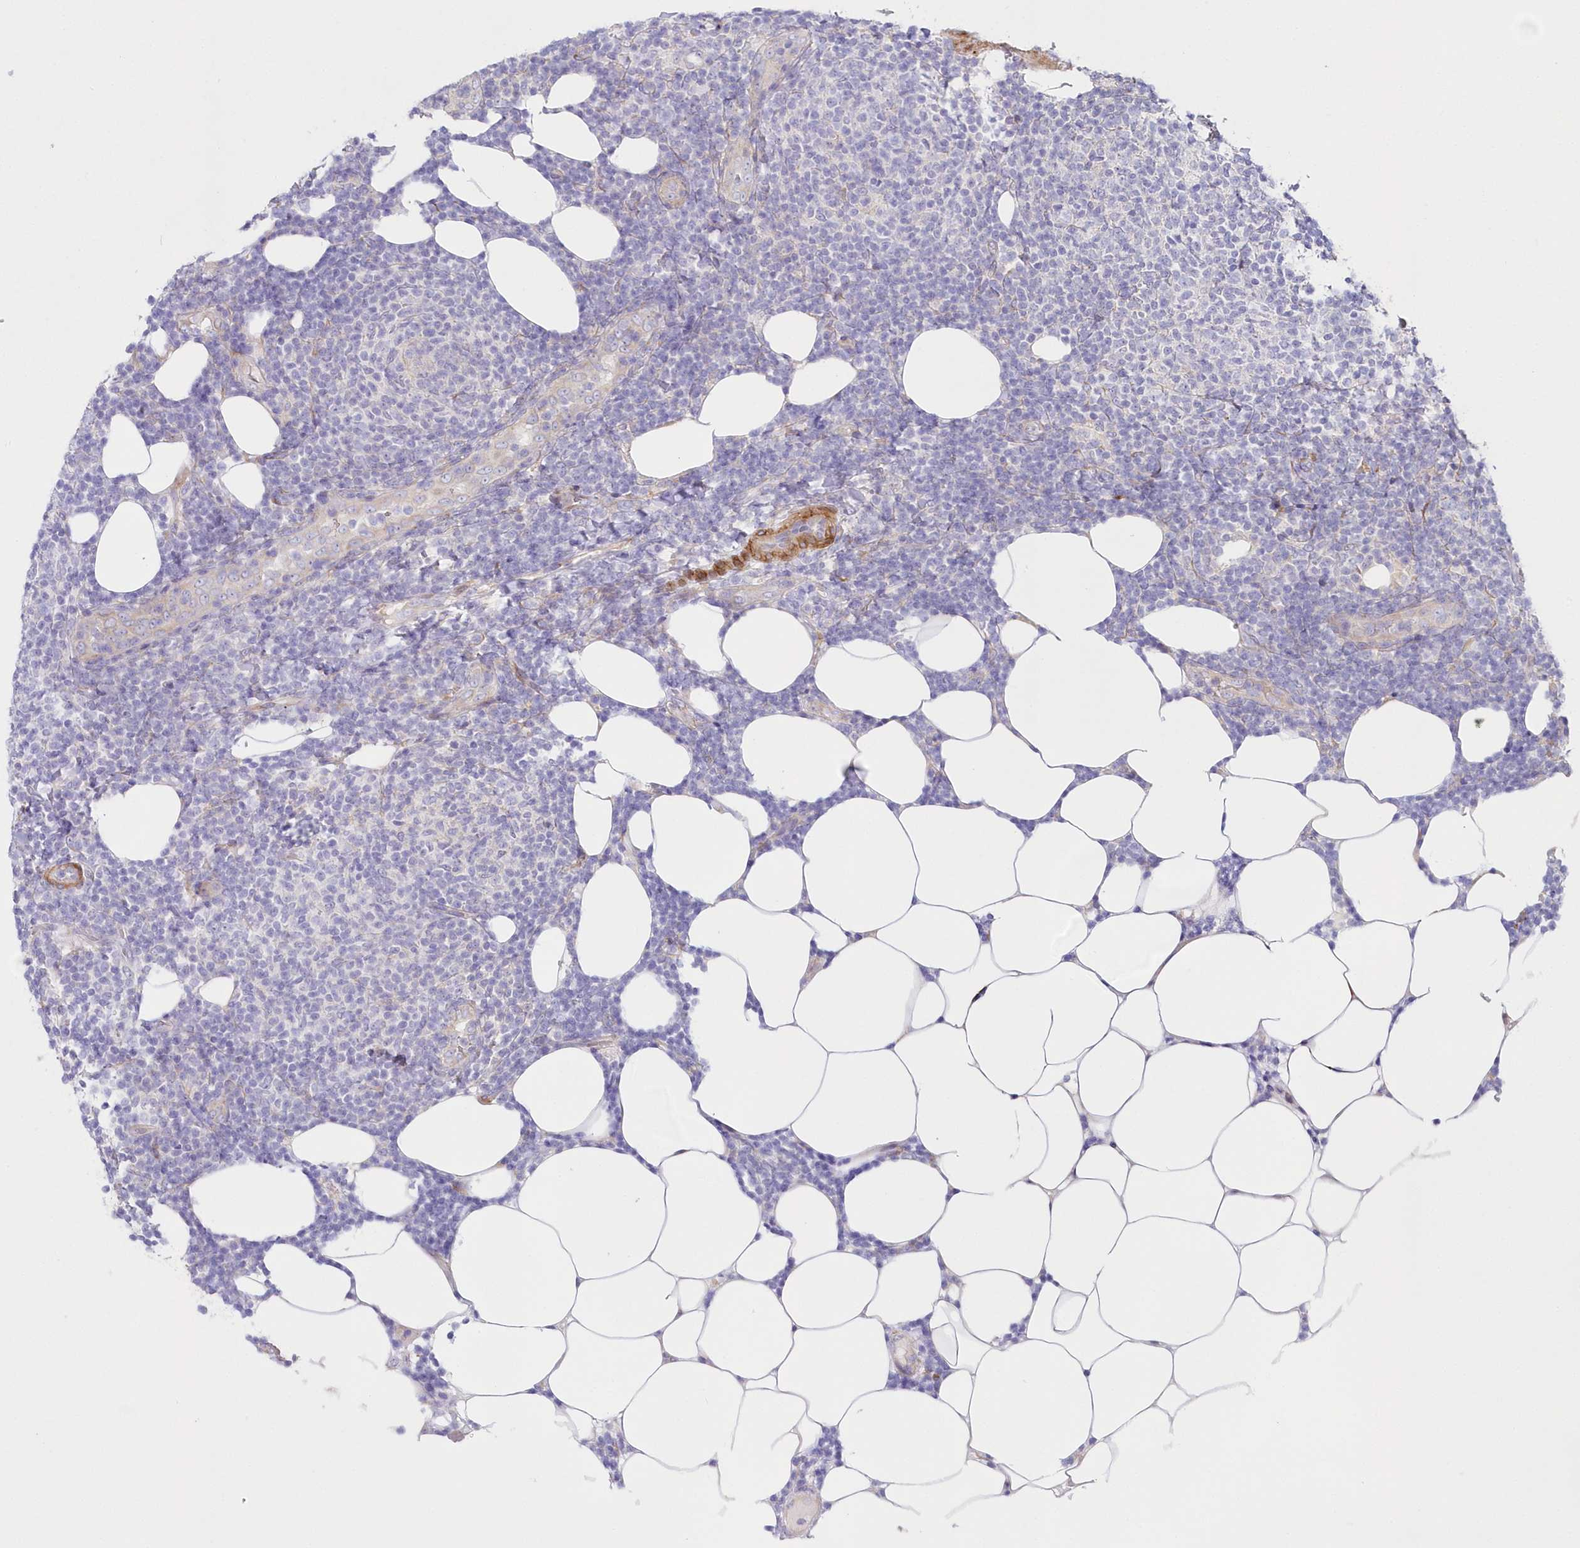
{"staining": {"intensity": "weak", "quantity": "<25%", "location": "cytoplasmic/membranous"}, "tissue": "lymphoma", "cell_type": "Tumor cells", "image_type": "cancer", "snomed": [{"axis": "morphology", "description": "Malignant lymphoma, non-Hodgkin's type, Low grade"}, {"axis": "topography", "description": "Lymph node"}], "caption": "The micrograph shows no staining of tumor cells in lymphoma.", "gene": "ARFGEF3", "patient": {"sex": "male", "age": 66}}